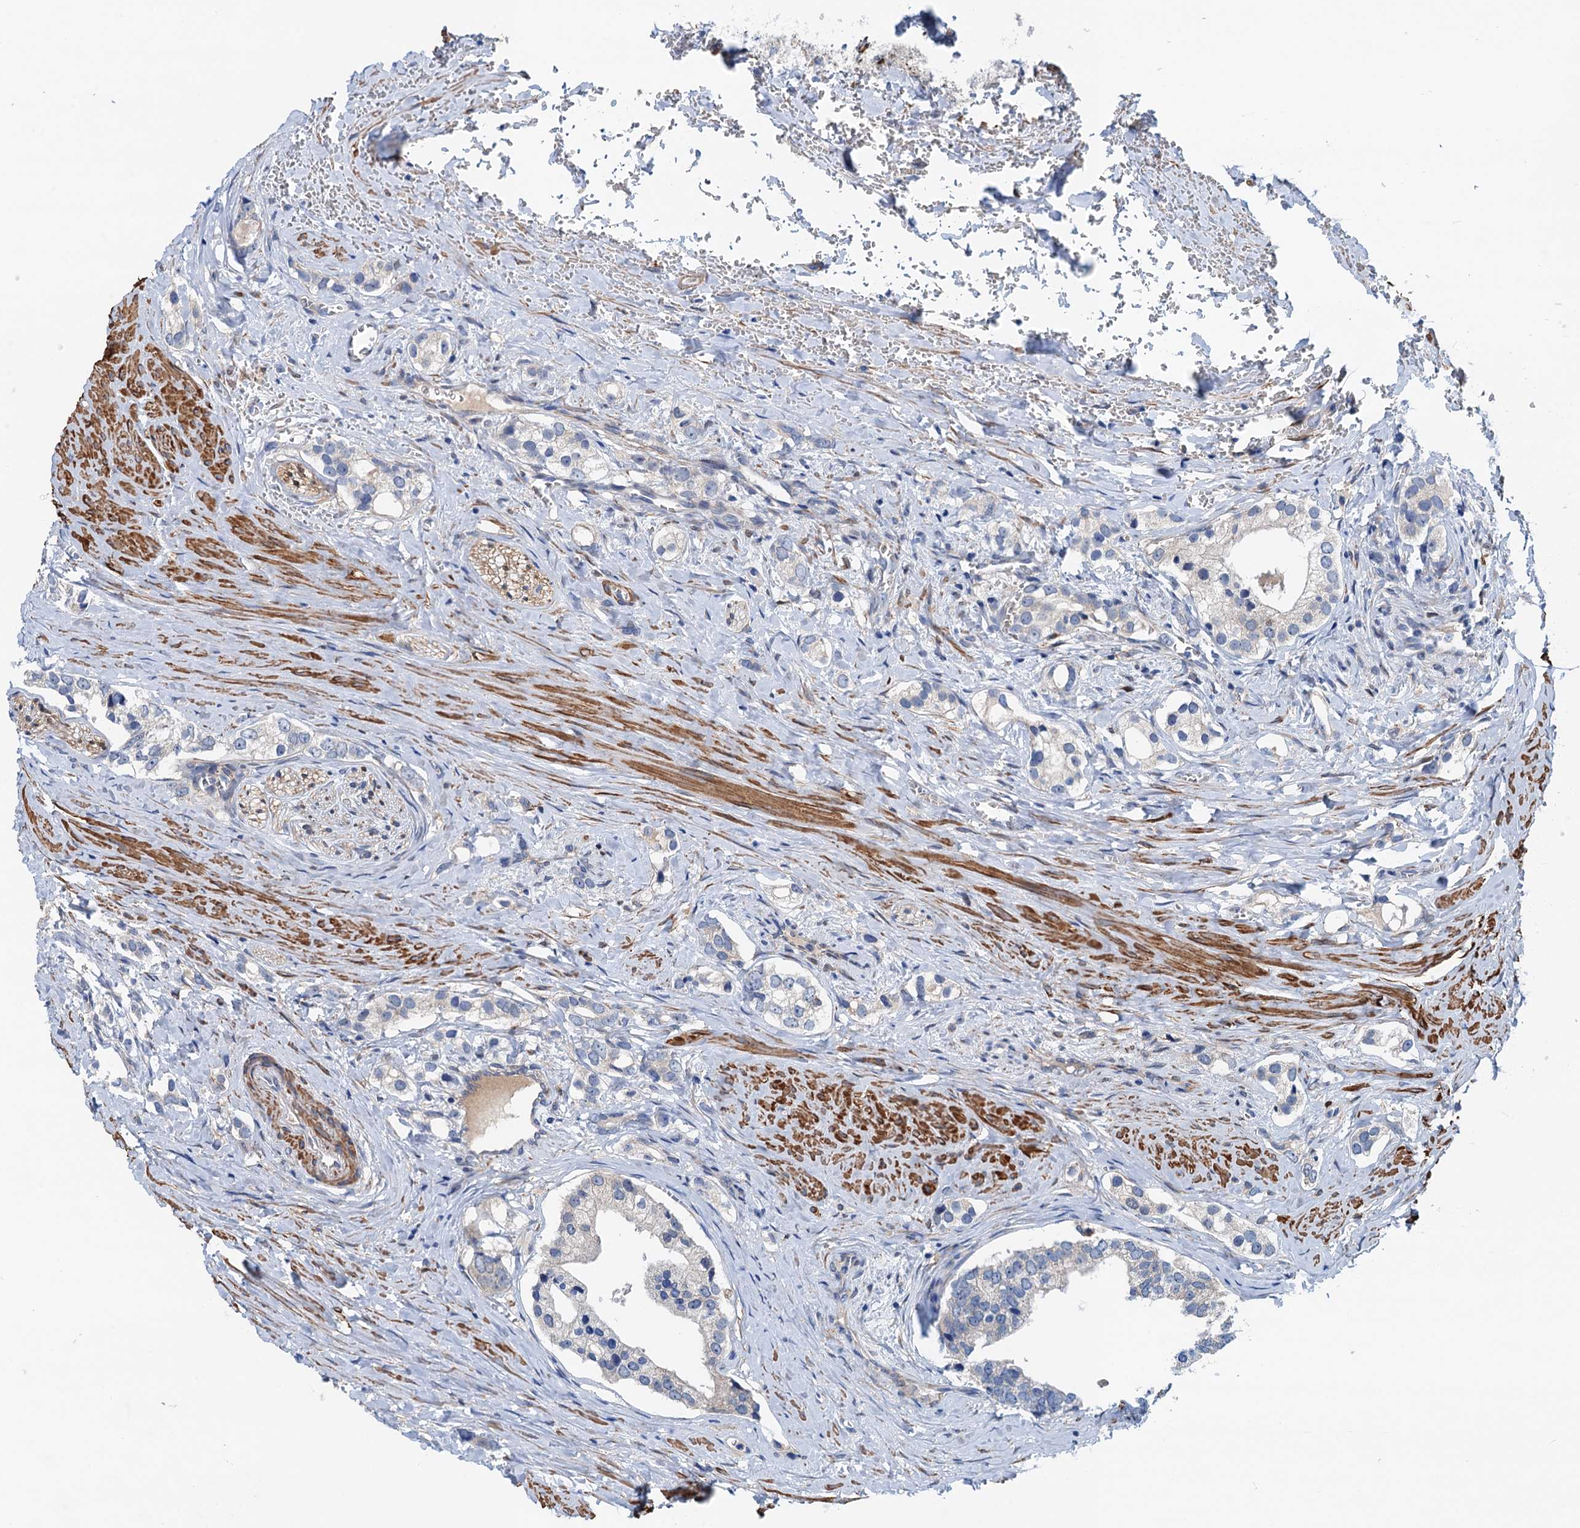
{"staining": {"intensity": "negative", "quantity": "none", "location": "none"}, "tissue": "prostate cancer", "cell_type": "Tumor cells", "image_type": "cancer", "snomed": [{"axis": "morphology", "description": "Adenocarcinoma, High grade"}, {"axis": "topography", "description": "Prostate"}], "caption": "Photomicrograph shows no significant protein positivity in tumor cells of high-grade adenocarcinoma (prostate). The staining is performed using DAB (3,3'-diaminobenzidine) brown chromogen with nuclei counter-stained in using hematoxylin.", "gene": "CSTPP1", "patient": {"sex": "male", "age": 66}}